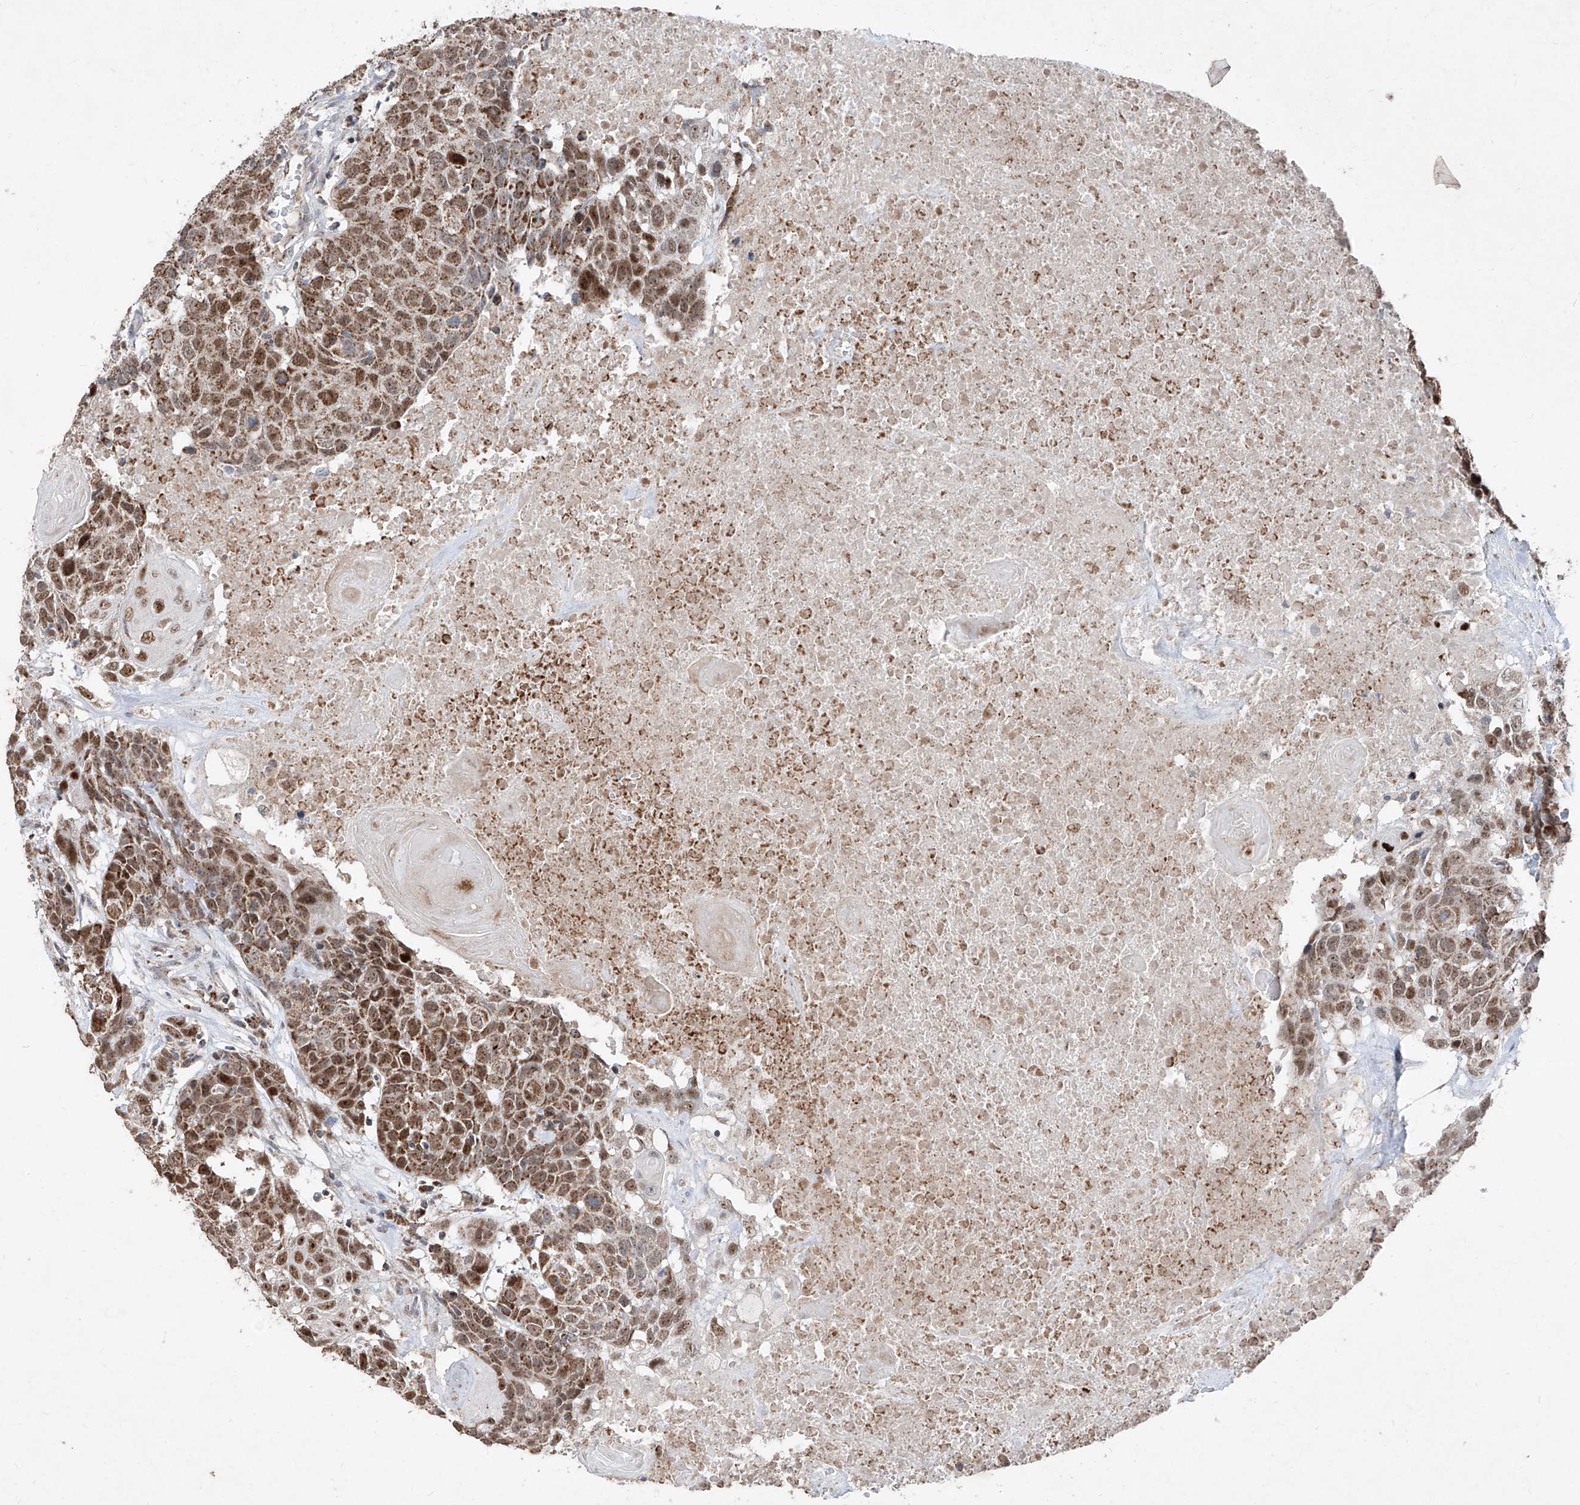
{"staining": {"intensity": "moderate", "quantity": ">75%", "location": "cytoplasmic/membranous,nuclear"}, "tissue": "head and neck cancer", "cell_type": "Tumor cells", "image_type": "cancer", "snomed": [{"axis": "morphology", "description": "Squamous cell carcinoma, NOS"}, {"axis": "topography", "description": "Head-Neck"}], "caption": "Immunohistochemical staining of human squamous cell carcinoma (head and neck) exhibits medium levels of moderate cytoplasmic/membranous and nuclear expression in about >75% of tumor cells.", "gene": "NDUFB3", "patient": {"sex": "male", "age": 66}}